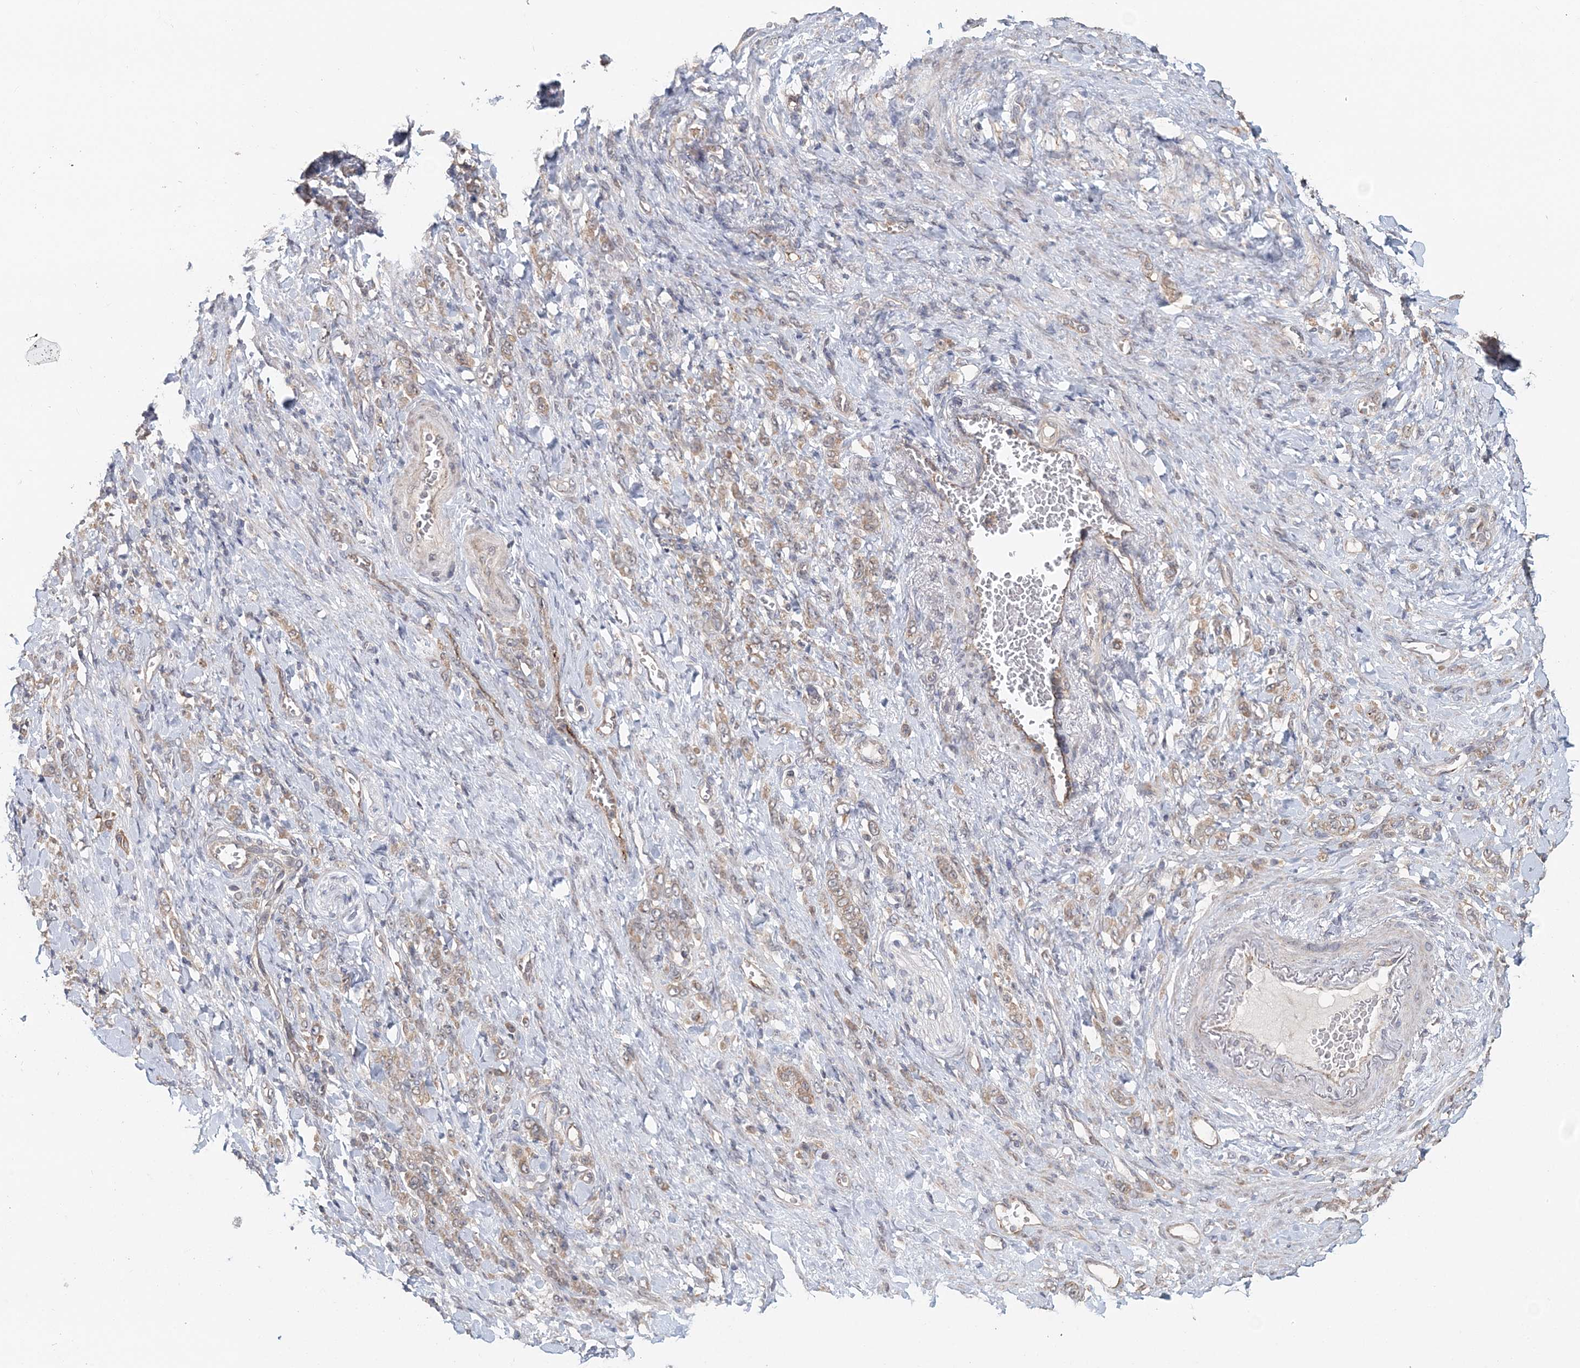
{"staining": {"intensity": "moderate", "quantity": ">75%", "location": "cytoplasmic/membranous"}, "tissue": "stomach cancer", "cell_type": "Tumor cells", "image_type": "cancer", "snomed": [{"axis": "morphology", "description": "Normal tissue, NOS"}, {"axis": "morphology", "description": "Adenocarcinoma, NOS"}, {"axis": "topography", "description": "Stomach"}], "caption": "Protein staining of stomach cancer tissue demonstrates moderate cytoplasmic/membranous staining in about >75% of tumor cells.", "gene": "FBXO38", "patient": {"sex": "male", "age": 82}}